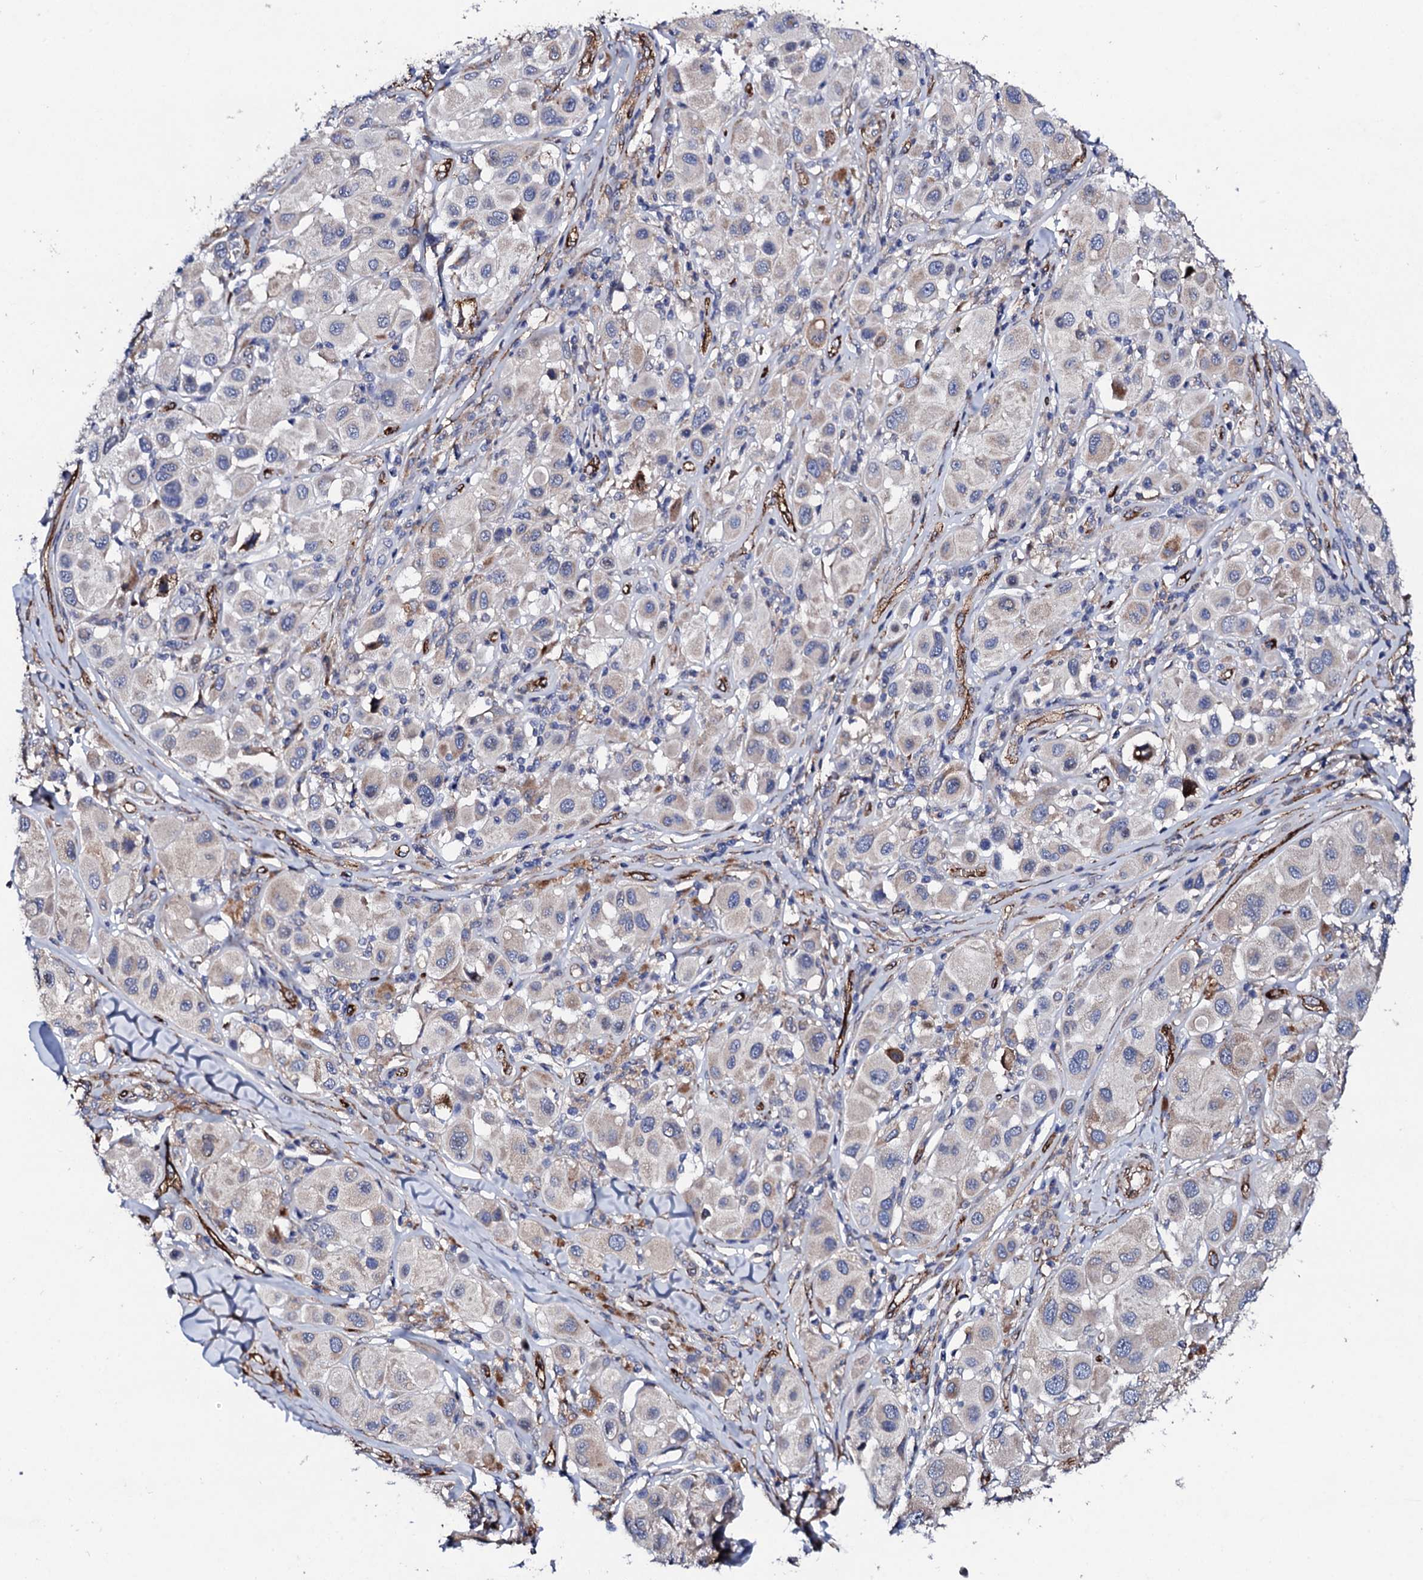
{"staining": {"intensity": "weak", "quantity": "<25%", "location": "cytoplasmic/membranous"}, "tissue": "melanoma", "cell_type": "Tumor cells", "image_type": "cancer", "snomed": [{"axis": "morphology", "description": "Malignant melanoma, Metastatic site"}, {"axis": "topography", "description": "Skin"}], "caption": "Immunohistochemistry (IHC) micrograph of neoplastic tissue: human malignant melanoma (metastatic site) stained with DAB (3,3'-diaminobenzidine) shows no significant protein positivity in tumor cells. (Immunohistochemistry (IHC), brightfield microscopy, high magnification).", "gene": "DBX1", "patient": {"sex": "male", "age": 41}}